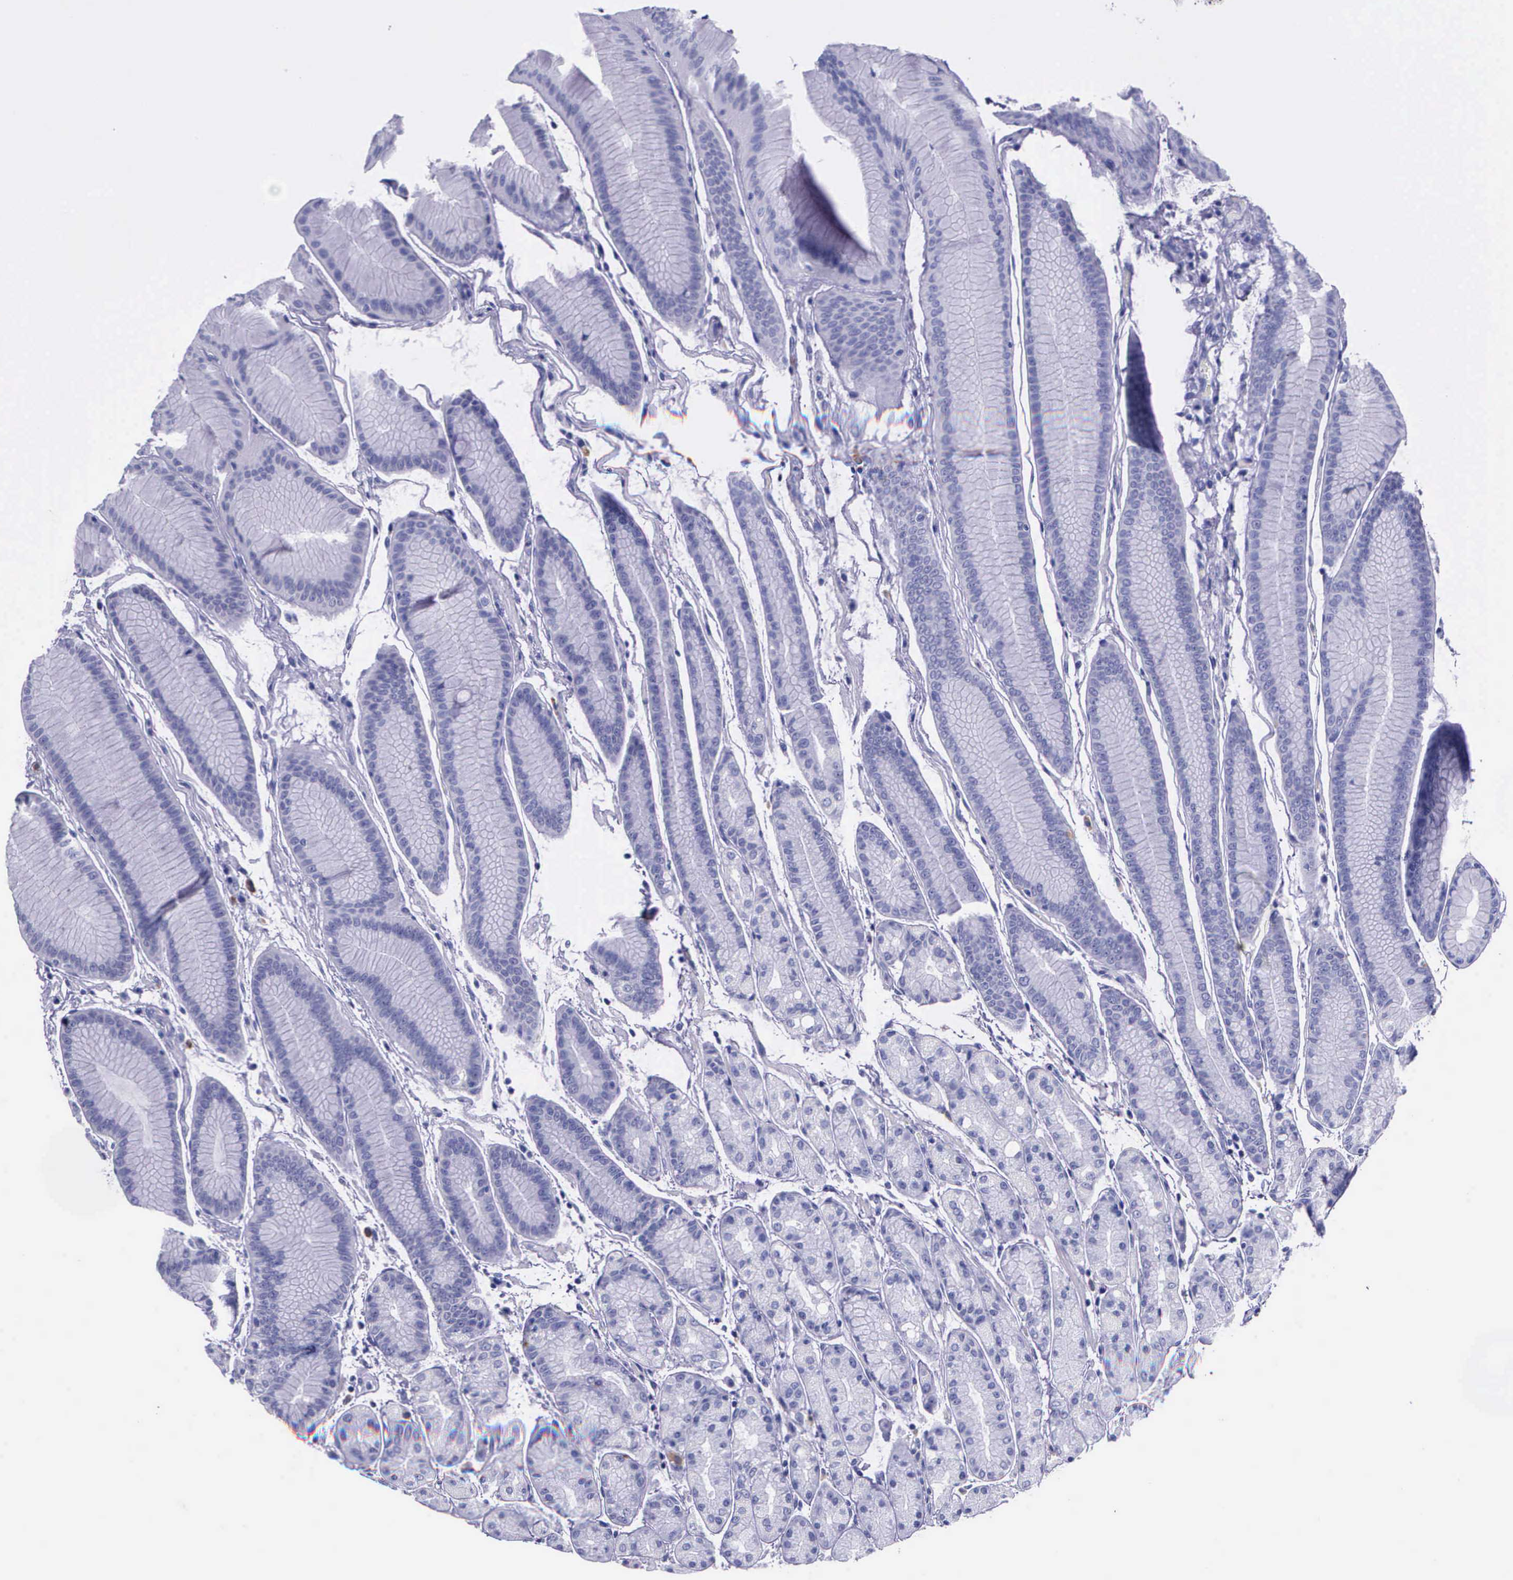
{"staining": {"intensity": "negative", "quantity": "none", "location": "none"}, "tissue": "stomach", "cell_type": "Glandular cells", "image_type": "normal", "snomed": [{"axis": "morphology", "description": "Normal tissue, NOS"}, {"axis": "topography", "description": "Stomach, upper"}], "caption": "DAB immunohistochemical staining of normal stomach exhibits no significant positivity in glandular cells.", "gene": "AHNAK2", "patient": {"sex": "male", "age": 72}}